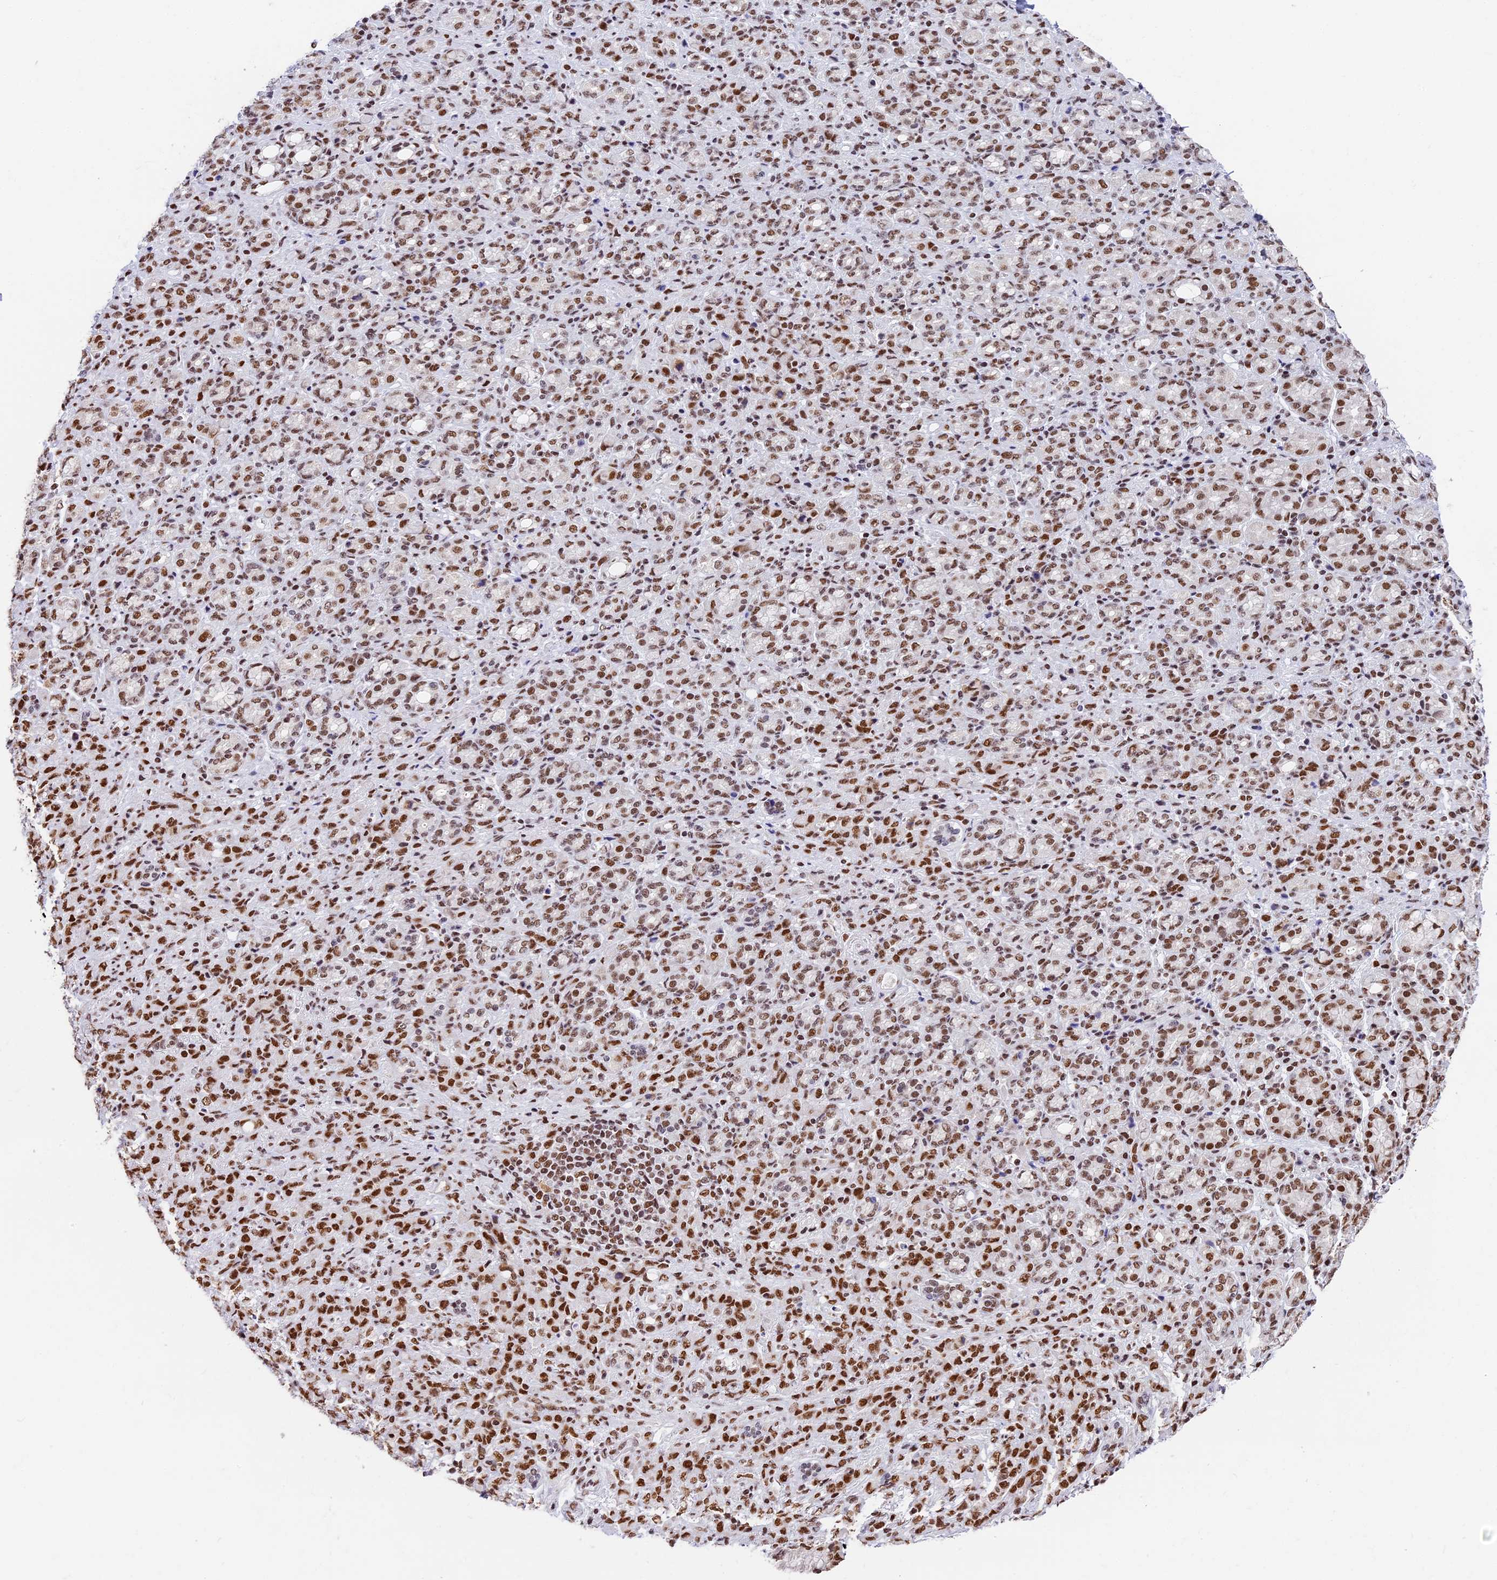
{"staining": {"intensity": "strong", "quantity": ">75%", "location": "nuclear"}, "tissue": "stomach cancer", "cell_type": "Tumor cells", "image_type": "cancer", "snomed": [{"axis": "morphology", "description": "Adenocarcinoma, NOS"}, {"axis": "topography", "description": "Stomach"}], "caption": "IHC micrograph of neoplastic tissue: human adenocarcinoma (stomach) stained using immunohistochemistry demonstrates high levels of strong protein expression localized specifically in the nuclear of tumor cells, appearing as a nuclear brown color.", "gene": "SBNO1", "patient": {"sex": "female", "age": 79}}